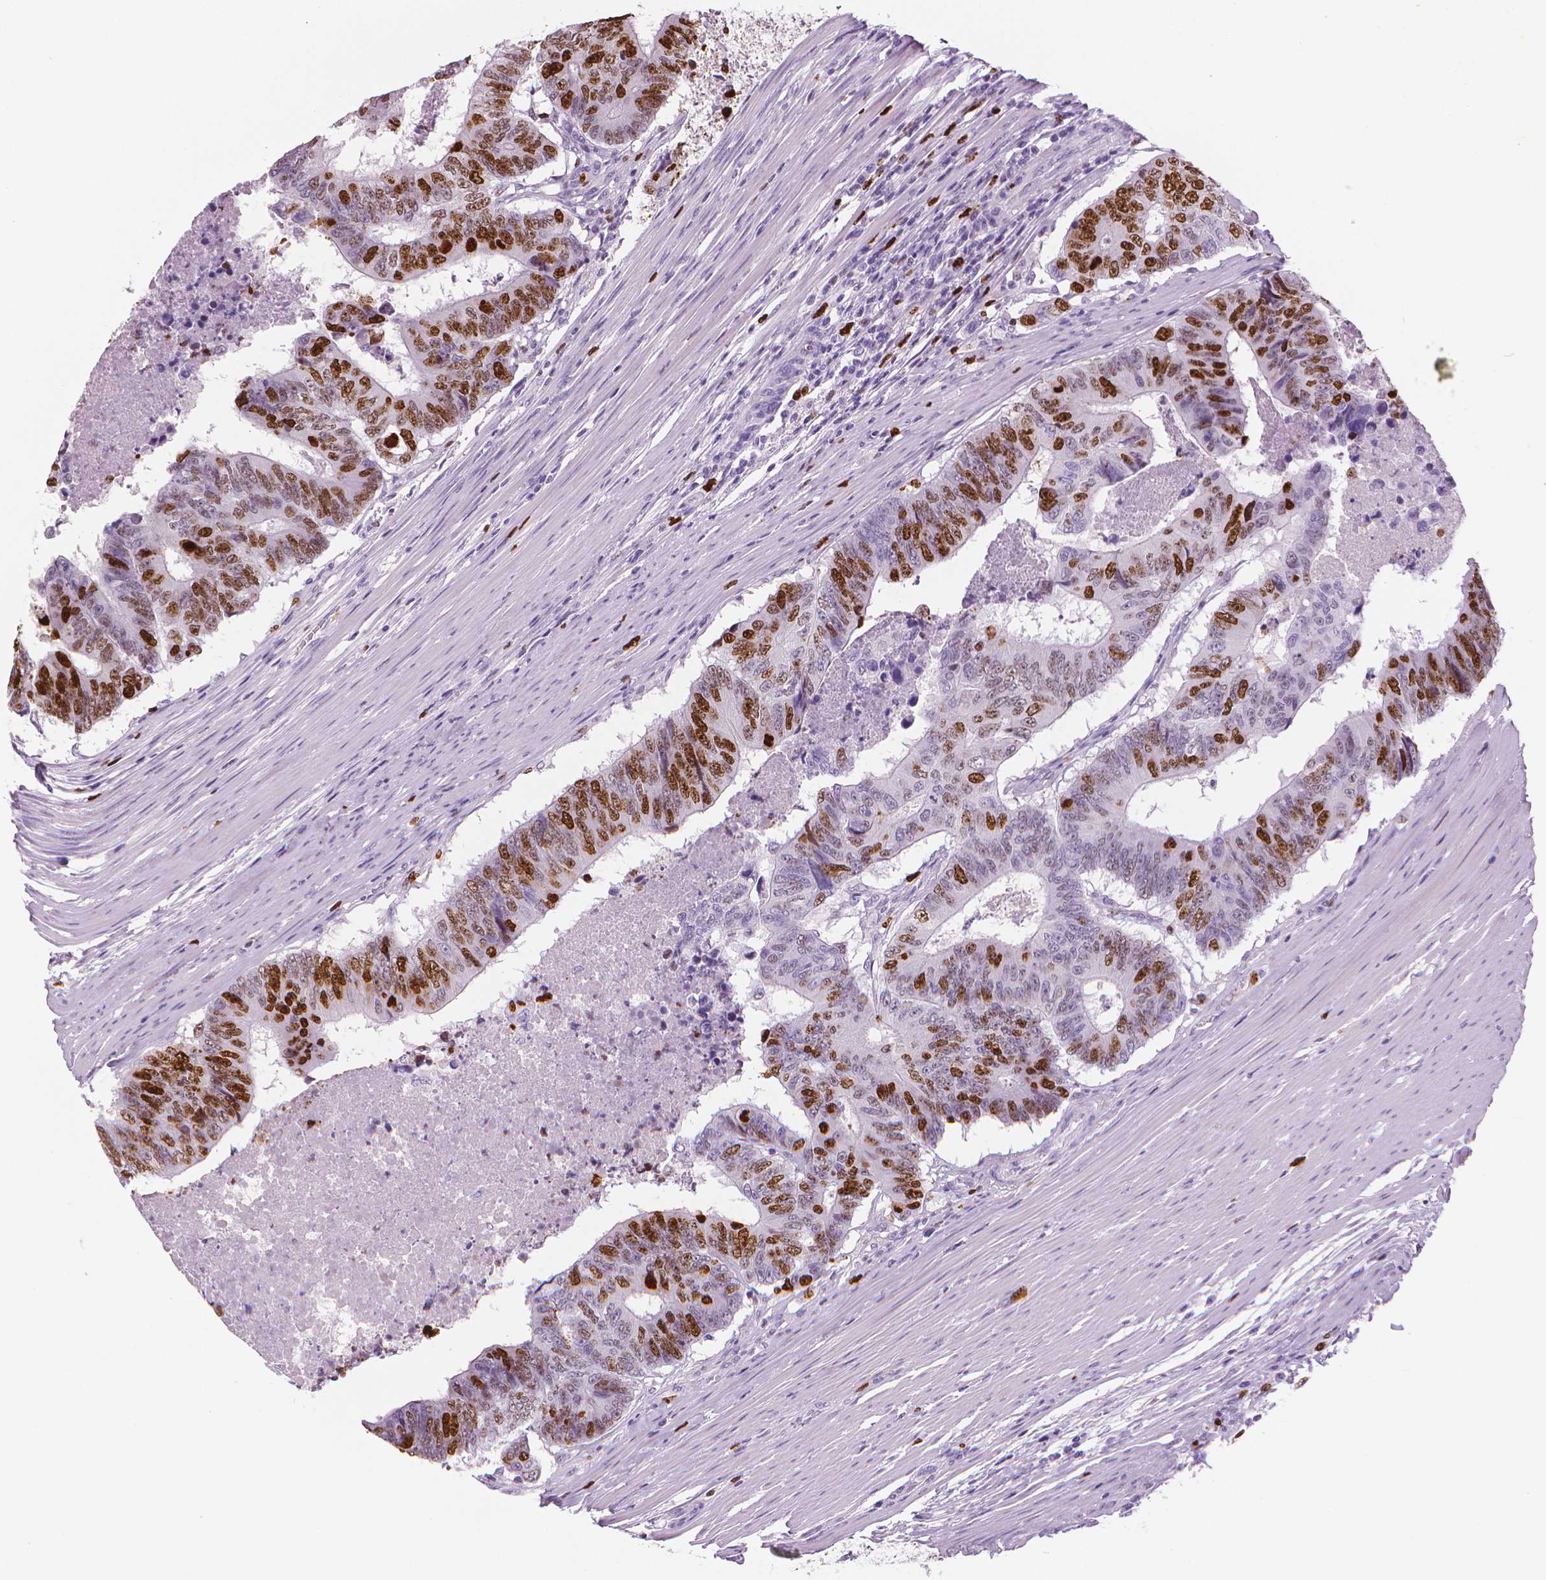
{"staining": {"intensity": "moderate", "quantity": "25%-75%", "location": "nuclear"}, "tissue": "colorectal cancer", "cell_type": "Tumor cells", "image_type": "cancer", "snomed": [{"axis": "morphology", "description": "Adenocarcinoma, NOS"}, {"axis": "topography", "description": "Colon"}], "caption": "Protein staining reveals moderate nuclear staining in approximately 25%-75% of tumor cells in colorectal adenocarcinoma.", "gene": "MKI67", "patient": {"sex": "female", "age": 48}}